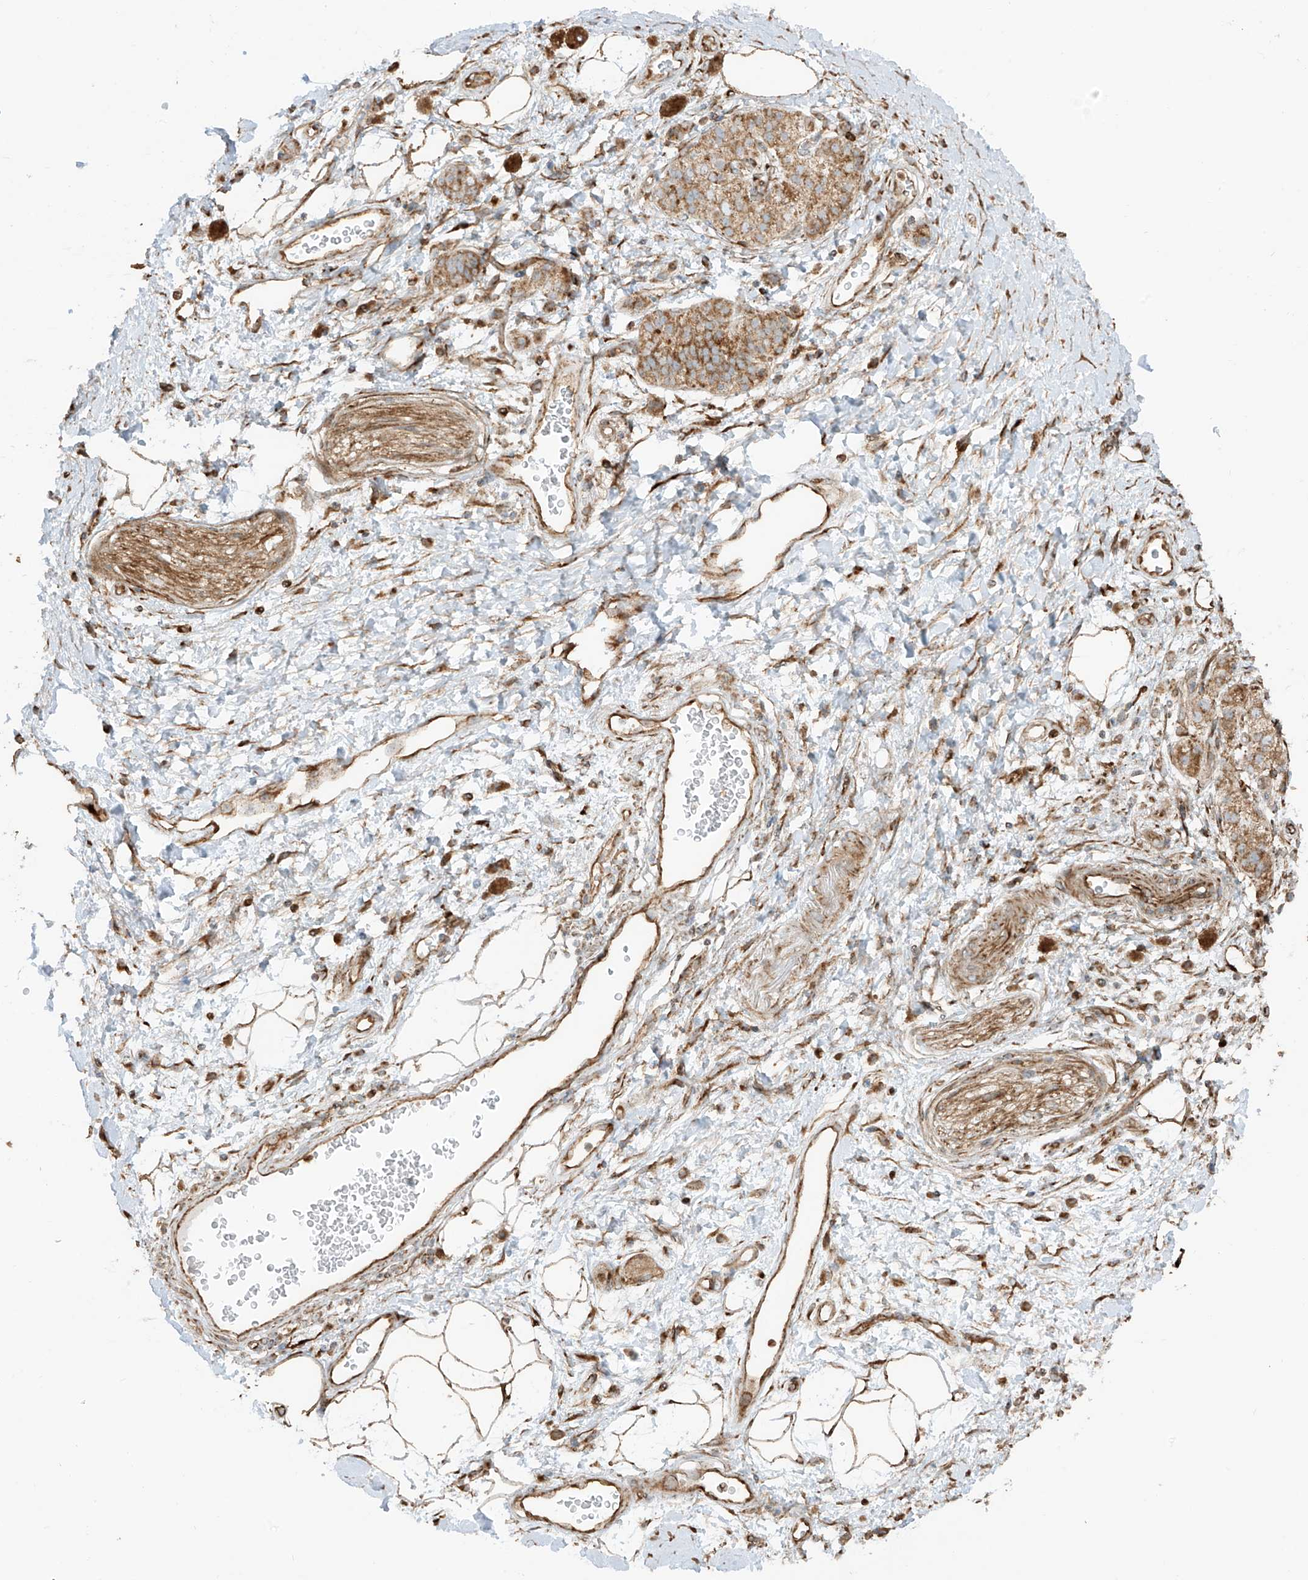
{"staining": {"intensity": "moderate", "quantity": ">75%", "location": "cytoplasmic/membranous"}, "tissue": "adipose tissue", "cell_type": "Adipocytes", "image_type": "normal", "snomed": [{"axis": "morphology", "description": "Normal tissue, NOS"}, {"axis": "morphology", "description": "Adenocarcinoma, NOS"}, {"axis": "topography", "description": "Duodenum"}, {"axis": "topography", "description": "Peripheral nerve tissue"}], "caption": "Moderate cytoplasmic/membranous protein positivity is appreciated in approximately >75% of adipocytes in adipose tissue.", "gene": "EIF5B", "patient": {"sex": "female", "age": 60}}